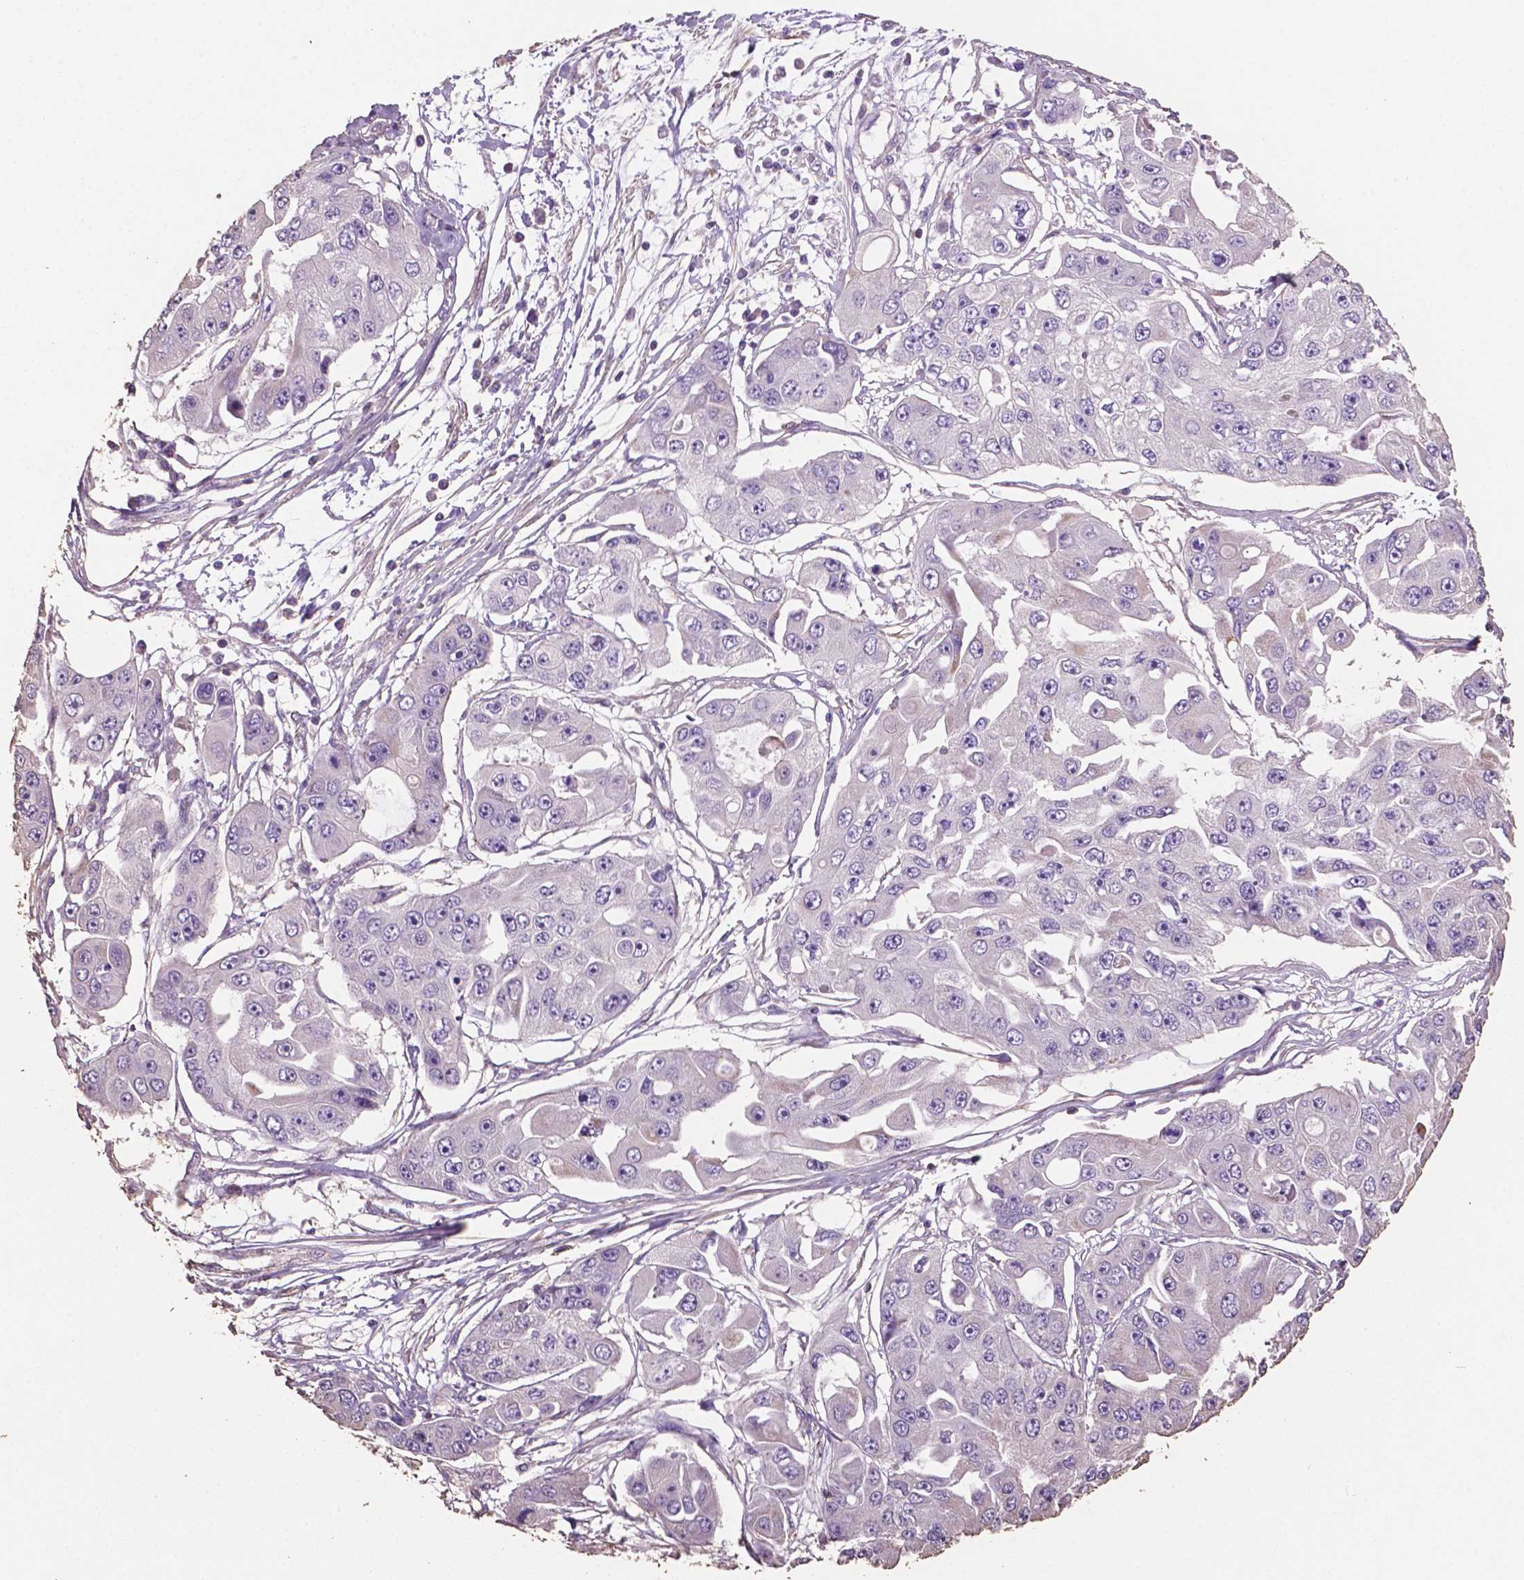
{"staining": {"intensity": "negative", "quantity": "none", "location": "none"}, "tissue": "ovarian cancer", "cell_type": "Tumor cells", "image_type": "cancer", "snomed": [{"axis": "morphology", "description": "Cystadenocarcinoma, serous, NOS"}, {"axis": "topography", "description": "Ovary"}], "caption": "The micrograph reveals no significant expression in tumor cells of ovarian serous cystadenocarcinoma. (DAB IHC with hematoxylin counter stain).", "gene": "COMMD4", "patient": {"sex": "female", "age": 56}}